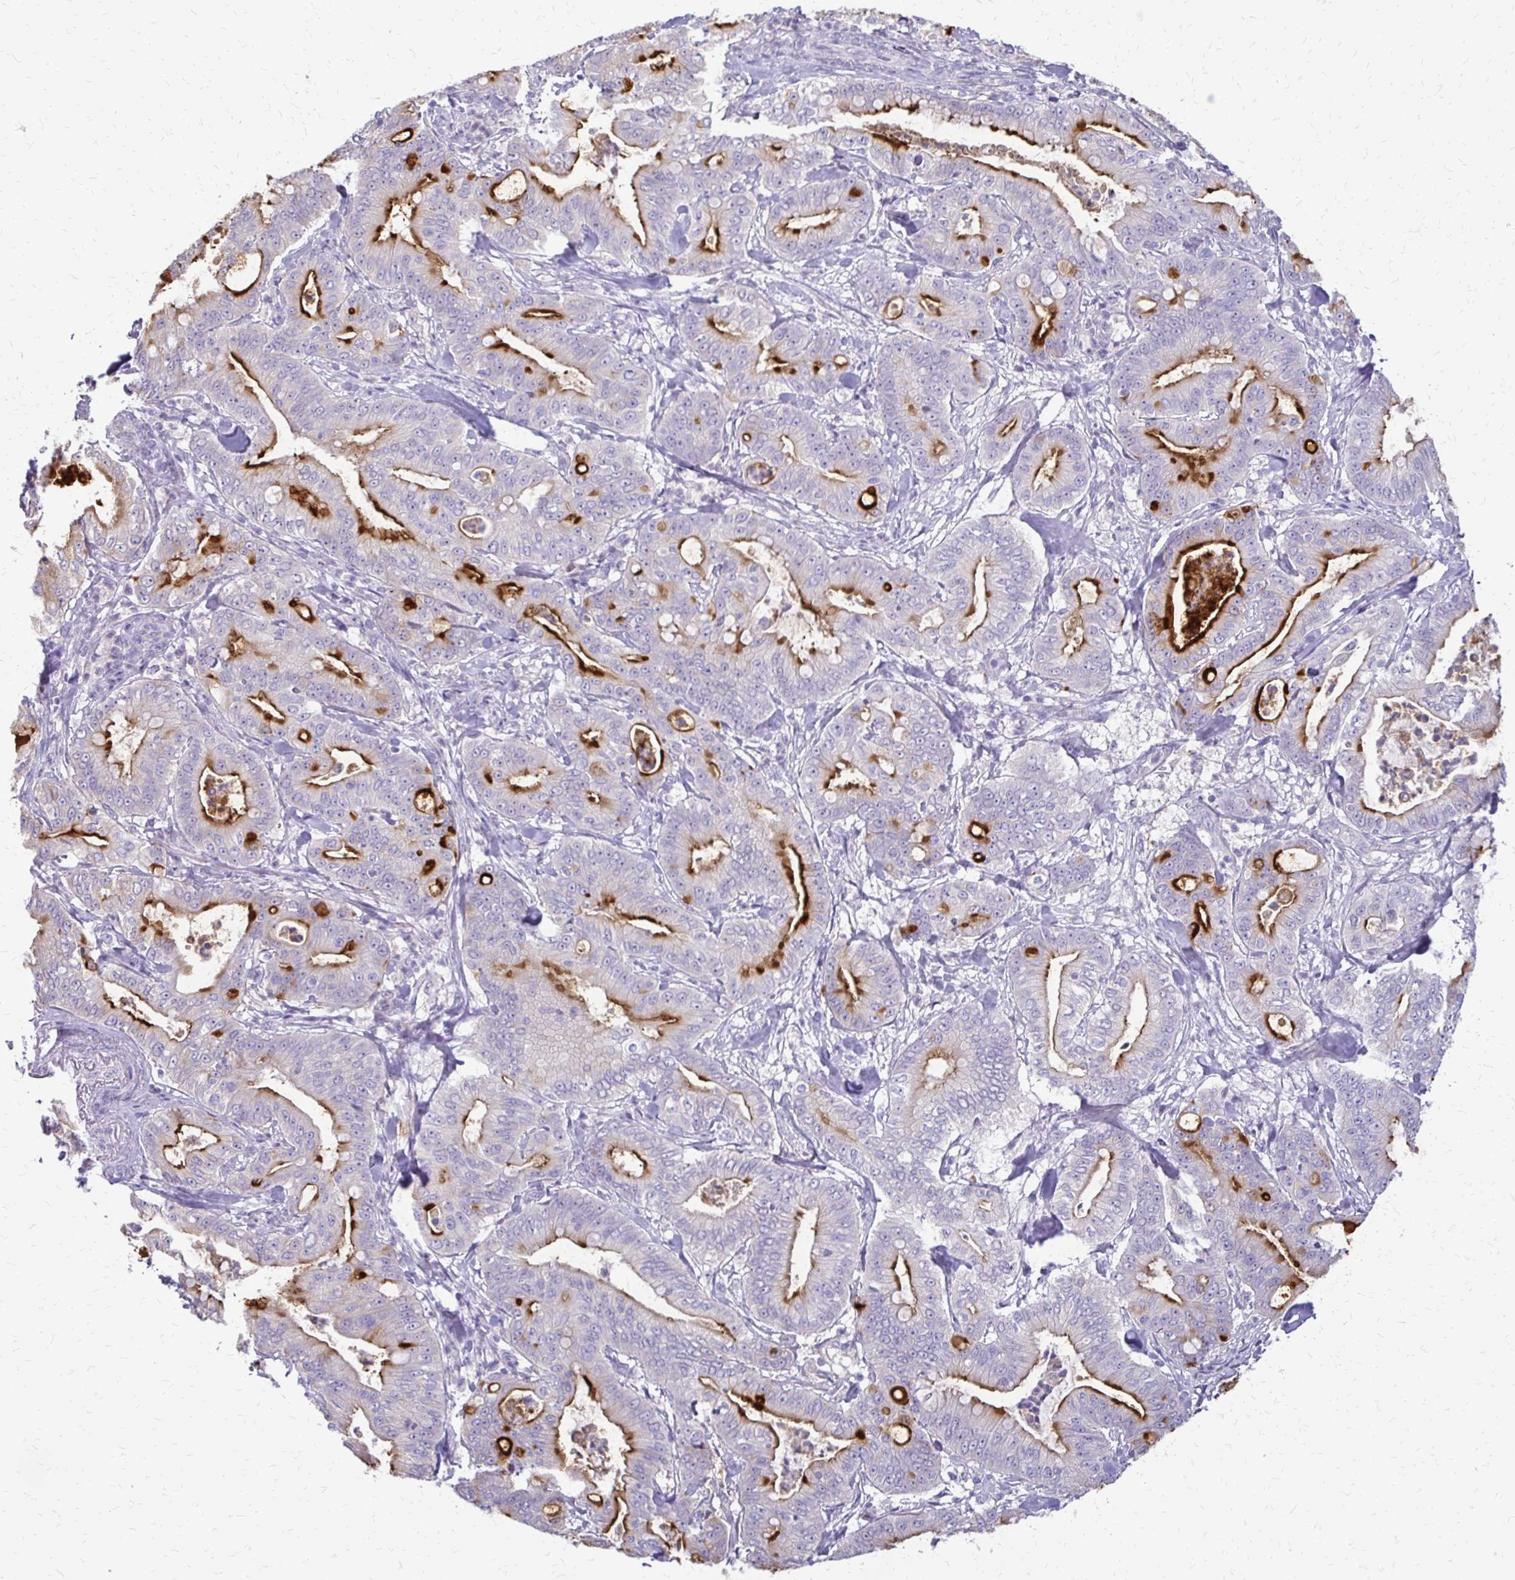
{"staining": {"intensity": "strong", "quantity": "25%-75%", "location": "cytoplasmic/membranous"}, "tissue": "pancreatic cancer", "cell_type": "Tumor cells", "image_type": "cancer", "snomed": [{"axis": "morphology", "description": "Adenocarcinoma, NOS"}, {"axis": "topography", "description": "Pancreas"}], "caption": "Protein analysis of pancreatic cancer (adenocarcinoma) tissue demonstrates strong cytoplasmic/membranous staining in about 25%-75% of tumor cells.", "gene": "ALPG", "patient": {"sex": "male", "age": 71}}